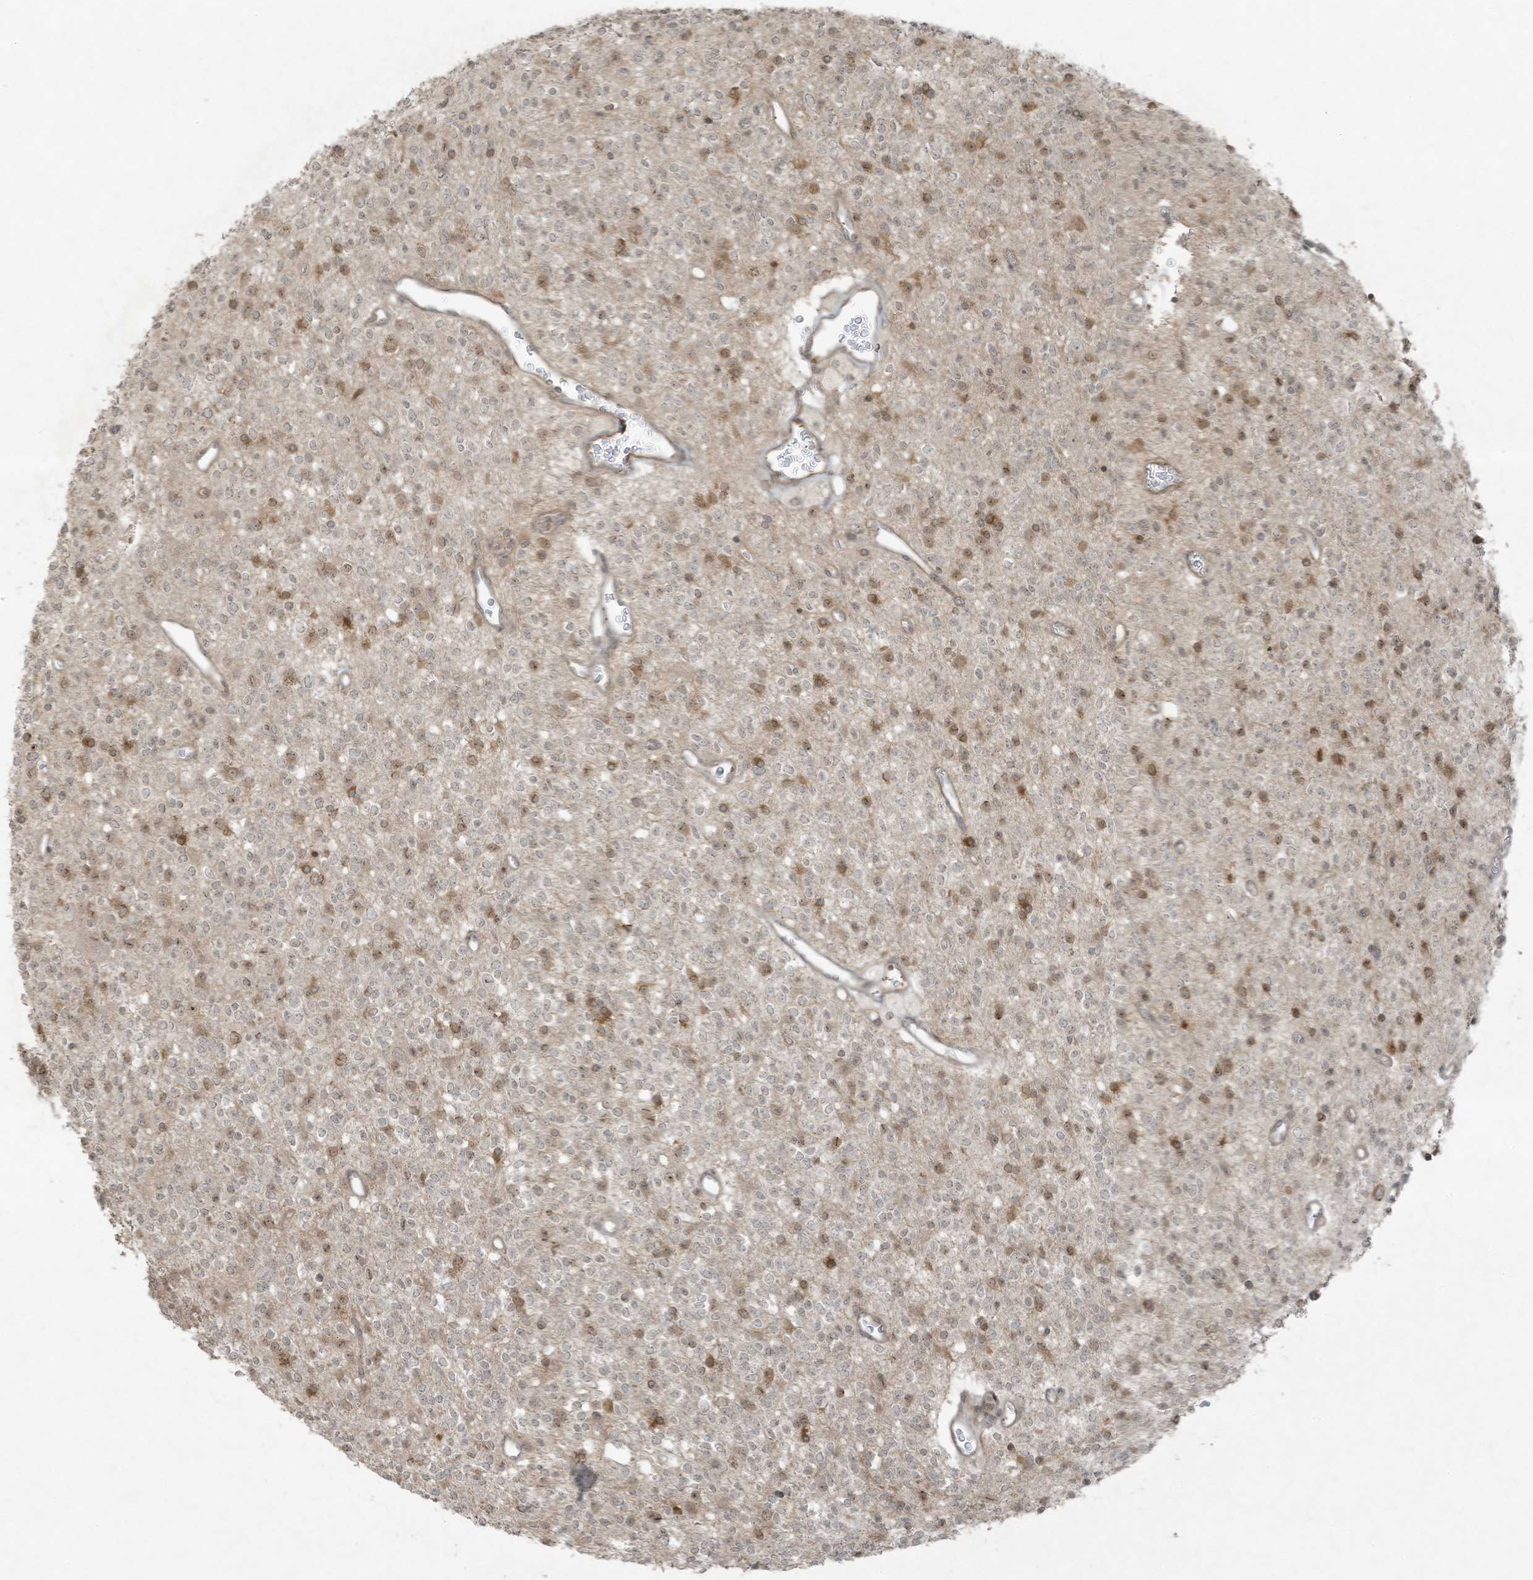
{"staining": {"intensity": "weak", "quantity": "<25%", "location": "cytoplasmic/membranous,nuclear"}, "tissue": "glioma", "cell_type": "Tumor cells", "image_type": "cancer", "snomed": [{"axis": "morphology", "description": "Glioma, malignant, High grade"}, {"axis": "topography", "description": "Brain"}], "caption": "Immunohistochemical staining of glioma reveals no significant expression in tumor cells.", "gene": "ZNF263", "patient": {"sex": "male", "age": 34}}